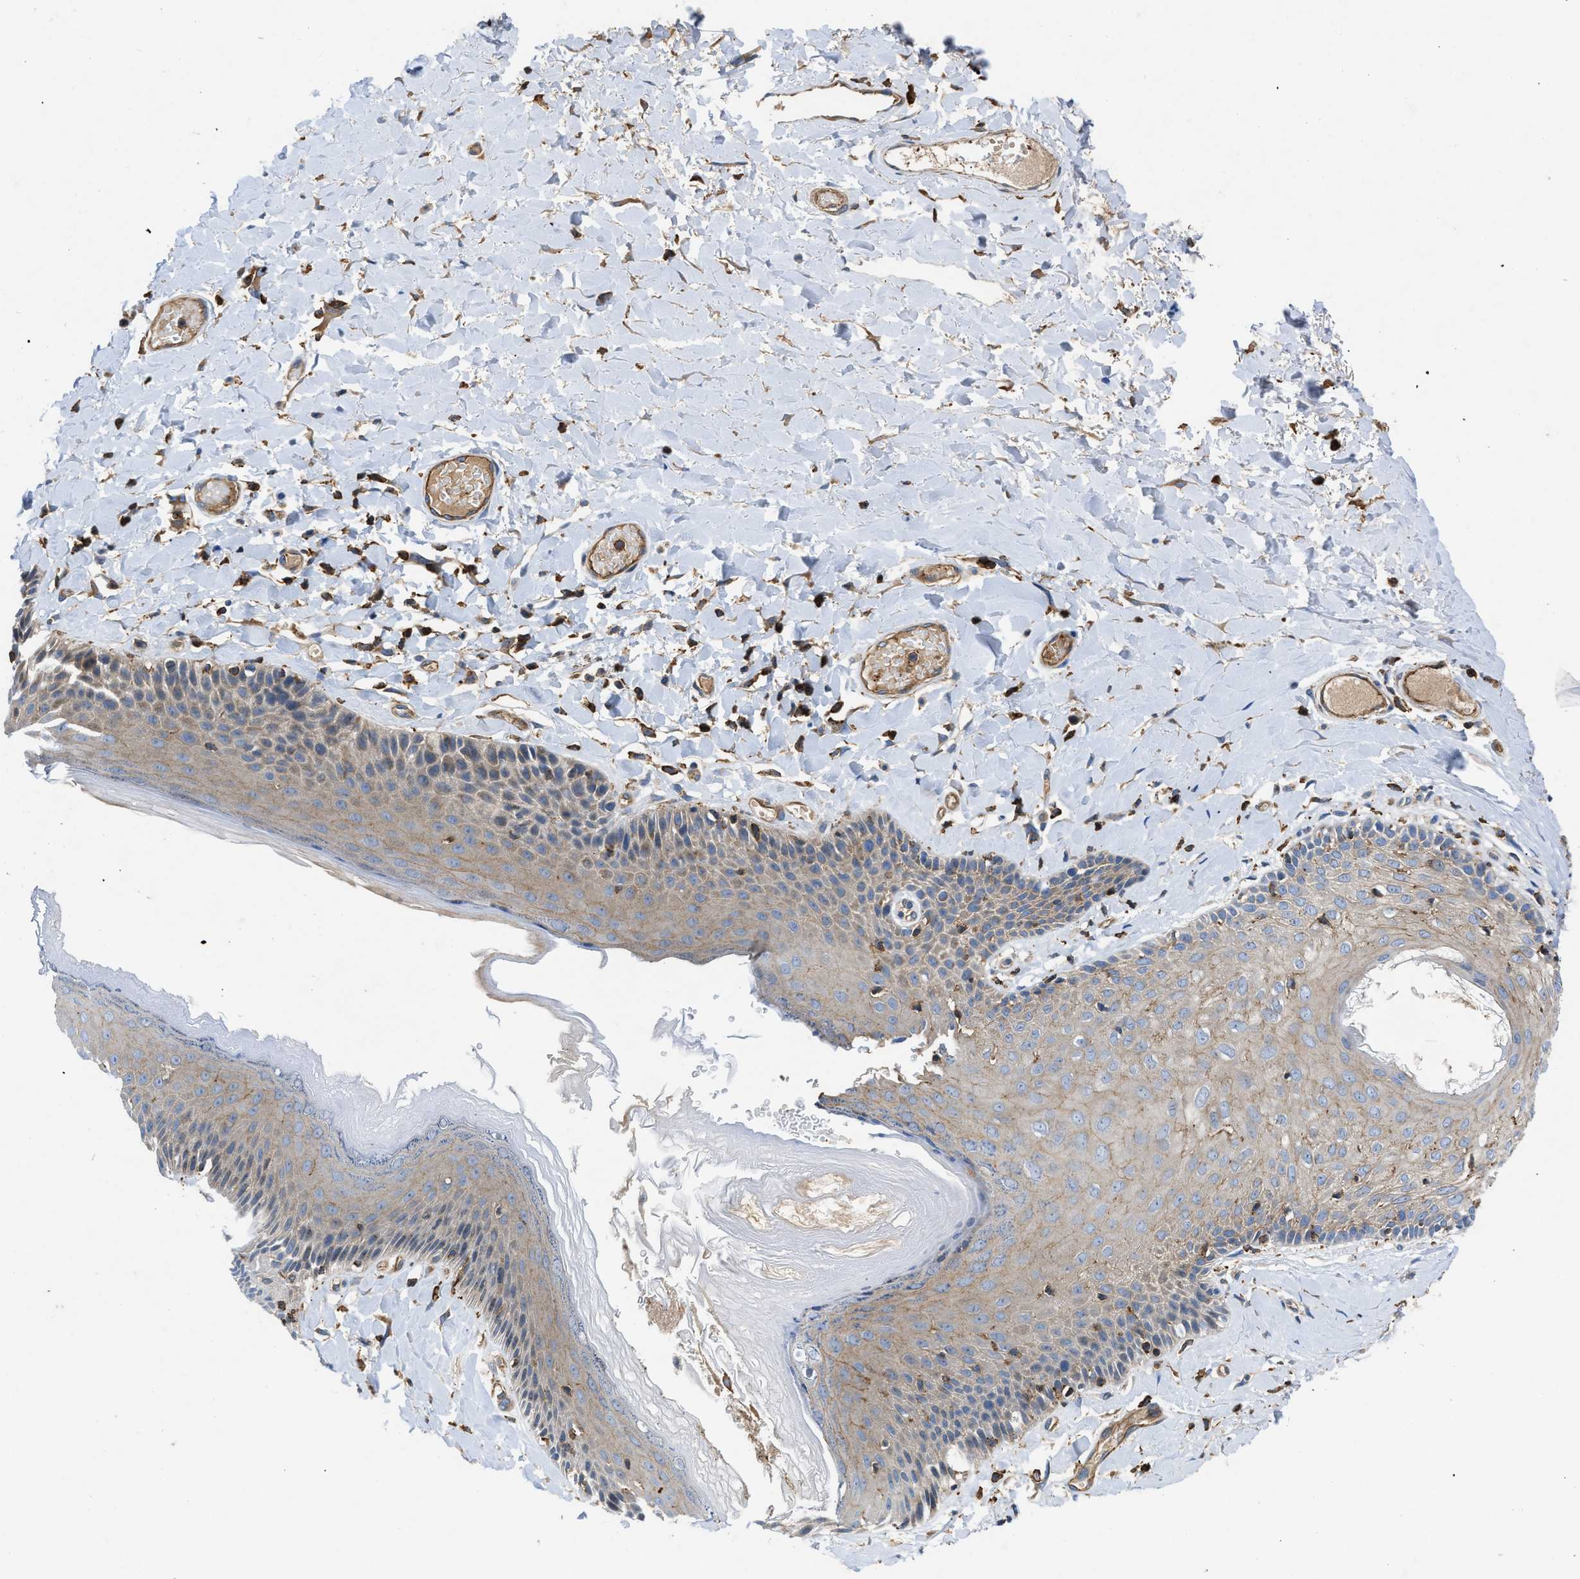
{"staining": {"intensity": "weak", "quantity": "<25%", "location": "cytoplasmic/membranous"}, "tissue": "skin", "cell_type": "Epidermal cells", "image_type": "normal", "snomed": [{"axis": "morphology", "description": "Normal tissue, NOS"}, {"axis": "topography", "description": "Anal"}], "caption": "This is an immunohistochemistry photomicrograph of unremarkable human skin. There is no expression in epidermal cells.", "gene": "ATP6V0D1", "patient": {"sex": "male", "age": 69}}